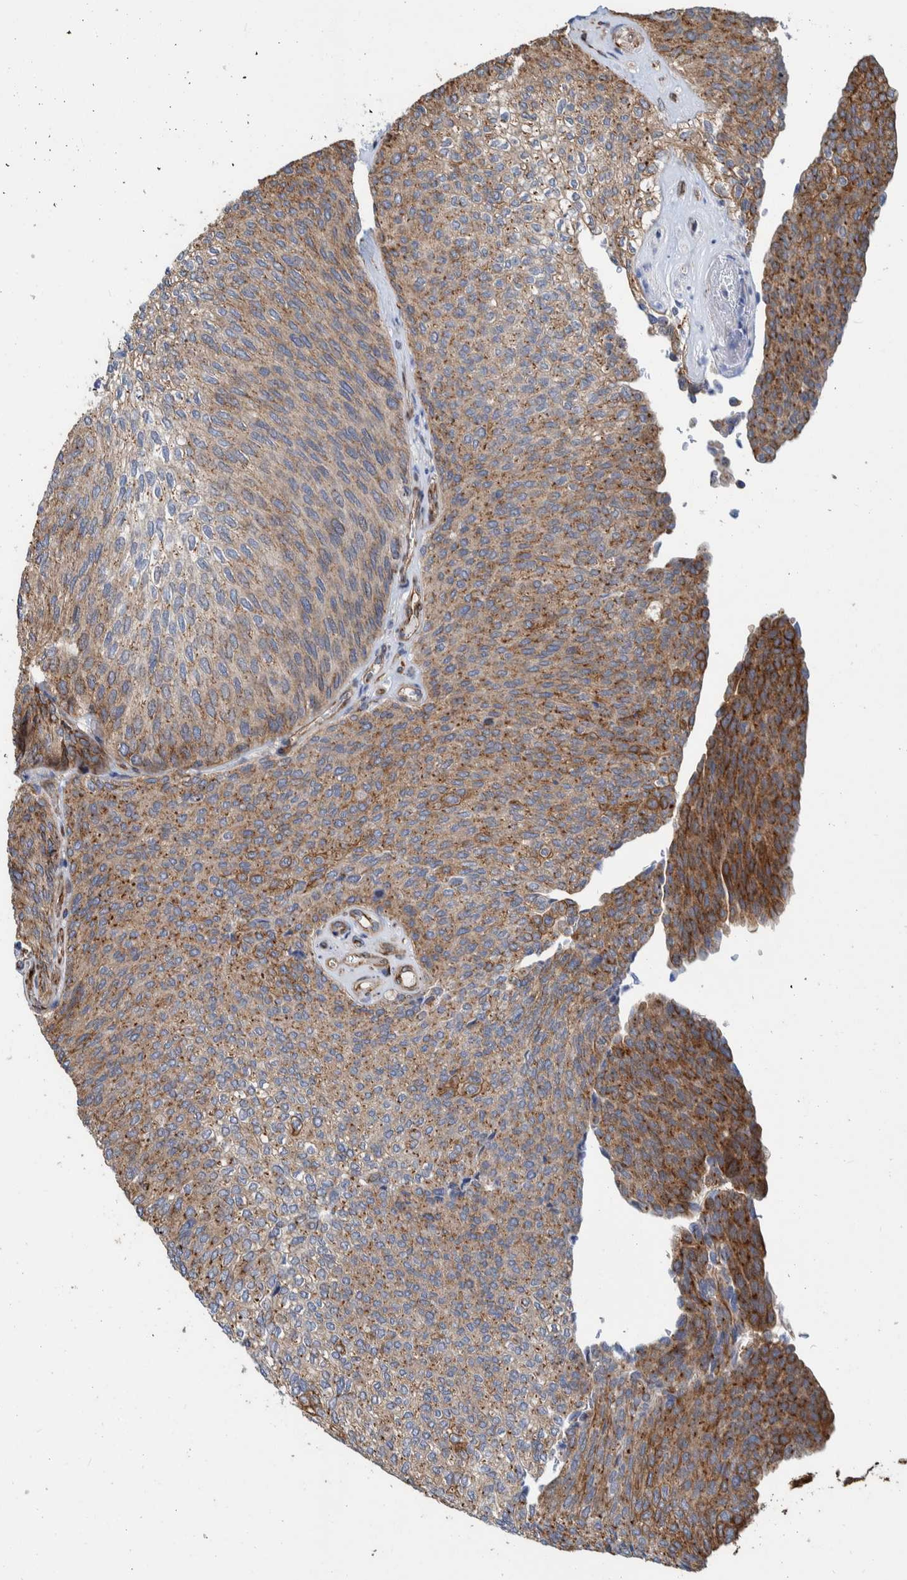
{"staining": {"intensity": "moderate", "quantity": ">75%", "location": "cytoplasmic/membranous"}, "tissue": "urothelial cancer", "cell_type": "Tumor cells", "image_type": "cancer", "snomed": [{"axis": "morphology", "description": "Urothelial carcinoma, Low grade"}, {"axis": "topography", "description": "Urinary bladder"}], "caption": "A medium amount of moderate cytoplasmic/membranous positivity is present in approximately >75% of tumor cells in low-grade urothelial carcinoma tissue.", "gene": "CCDC57", "patient": {"sex": "female", "age": 79}}